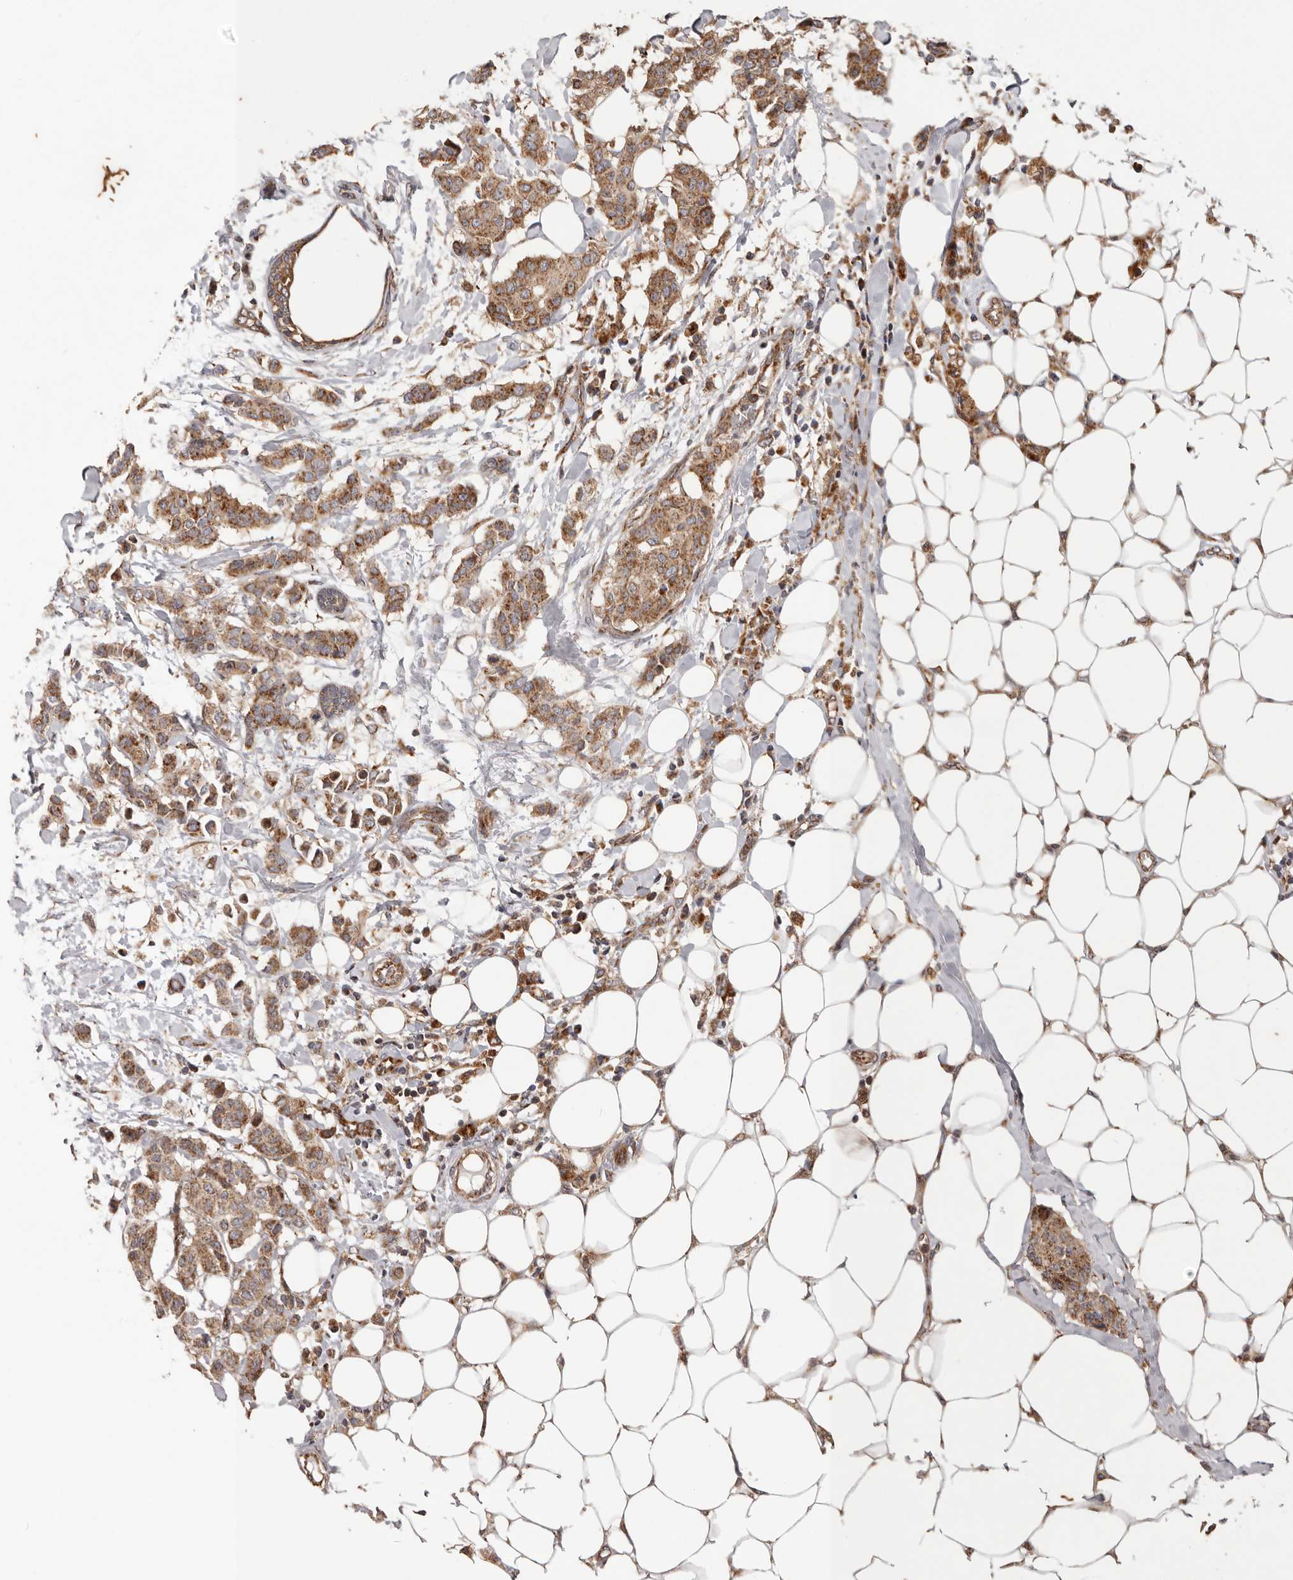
{"staining": {"intensity": "moderate", "quantity": ">75%", "location": "cytoplasmic/membranous"}, "tissue": "breast cancer", "cell_type": "Tumor cells", "image_type": "cancer", "snomed": [{"axis": "morphology", "description": "Duct carcinoma"}, {"axis": "topography", "description": "Breast"}], "caption": "A medium amount of moderate cytoplasmic/membranous expression is appreciated in approximately >75% of tumor cells in breast cancer tissue.", "gene": "MRPS10", "patient": {"sex": "female", "age": 40}}